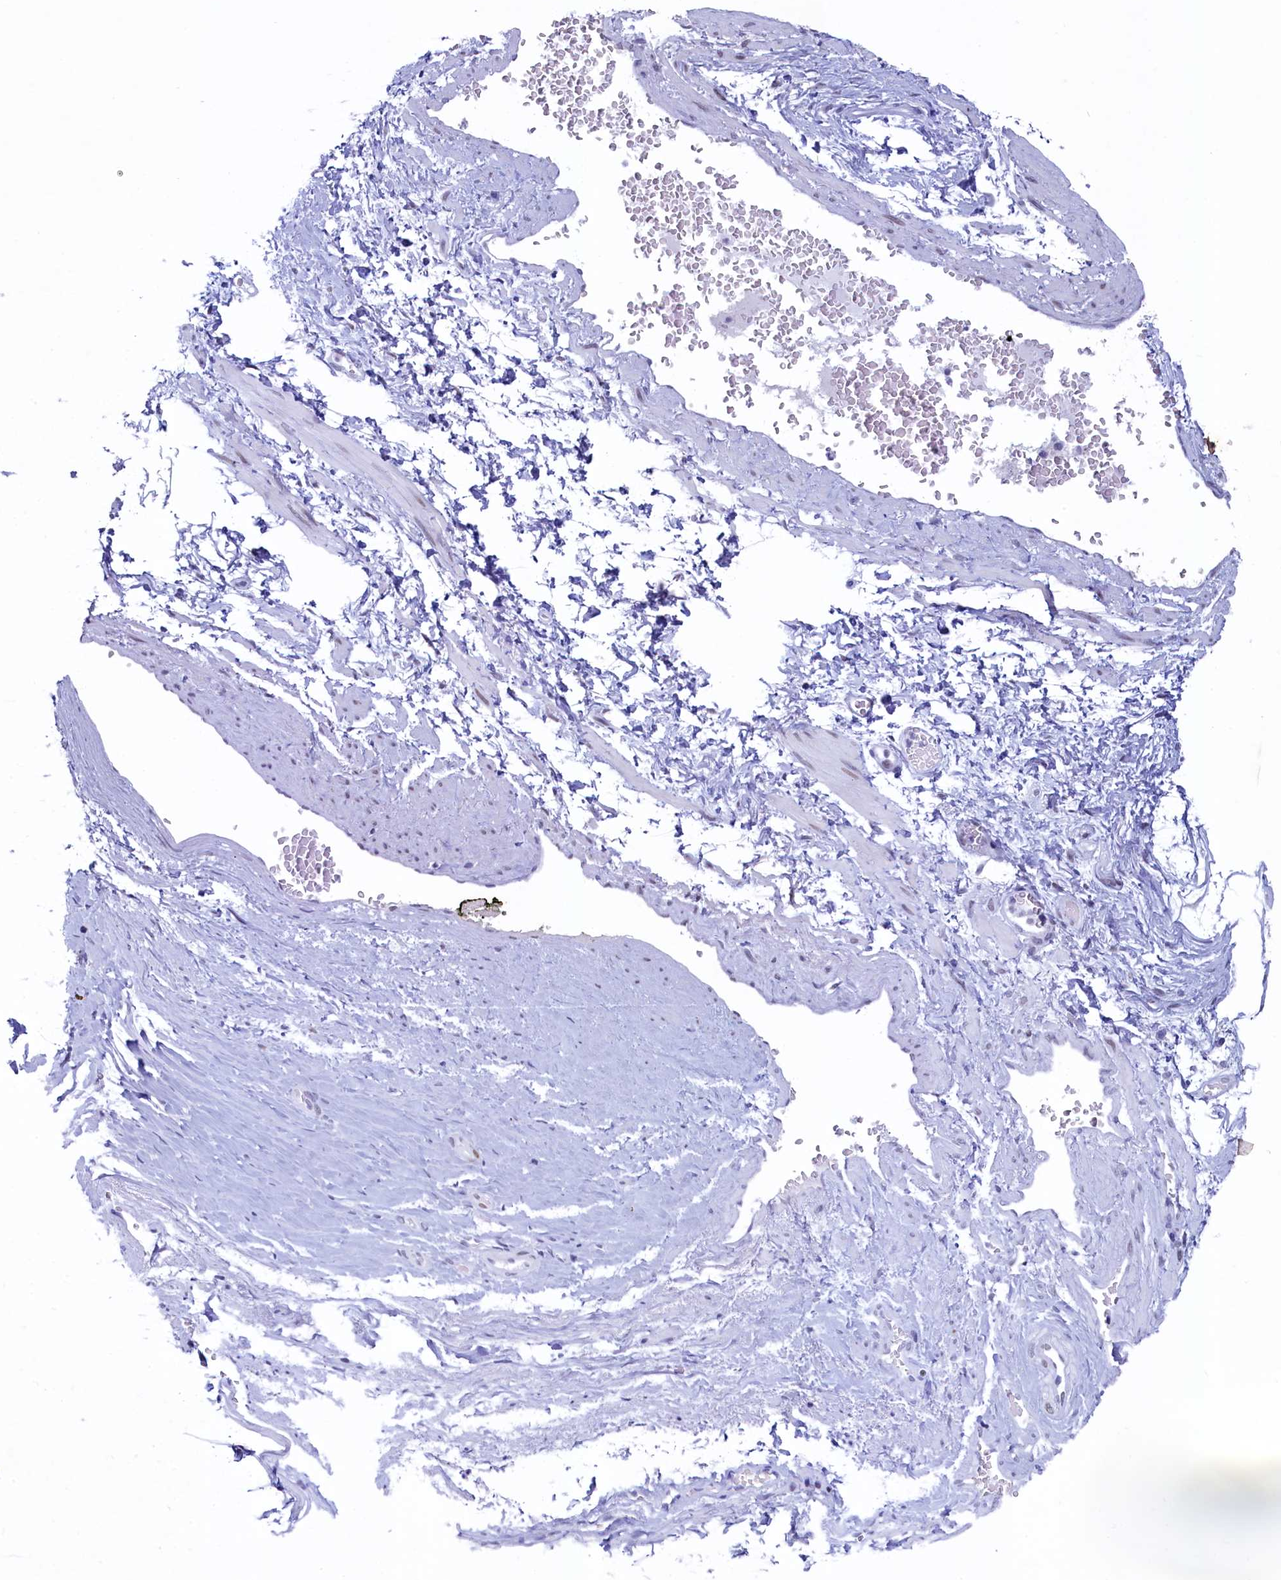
{"staining": {"intensity": "negative", "quantity": "none", "location": "none"}, "tissue": "adipose tissue", "cell_type": "Adipocytes", "image_type": "normal", "snomed": [{"axis": "morphology", "description": "Normal tissue, NOS"}, {"axis": "morphology", "description": "Adenocarcinoma, Low grade"}, {"axis": "topography", "description": "Prostate"}, {"axis": "topography", "description": "Peripheral nerve tissue"}], "caption": "Immunohistochemistry image of benign adipose tissue: human adipose tissue stained with DAB demonstrates no significant protein positivity in adipocytes. The staining is performed using DAB brown chromogen with nuclei counter-stained in using hematoxylin.", "gene": "SUGP2", "patient": {"sex": "male", "age": 63}}